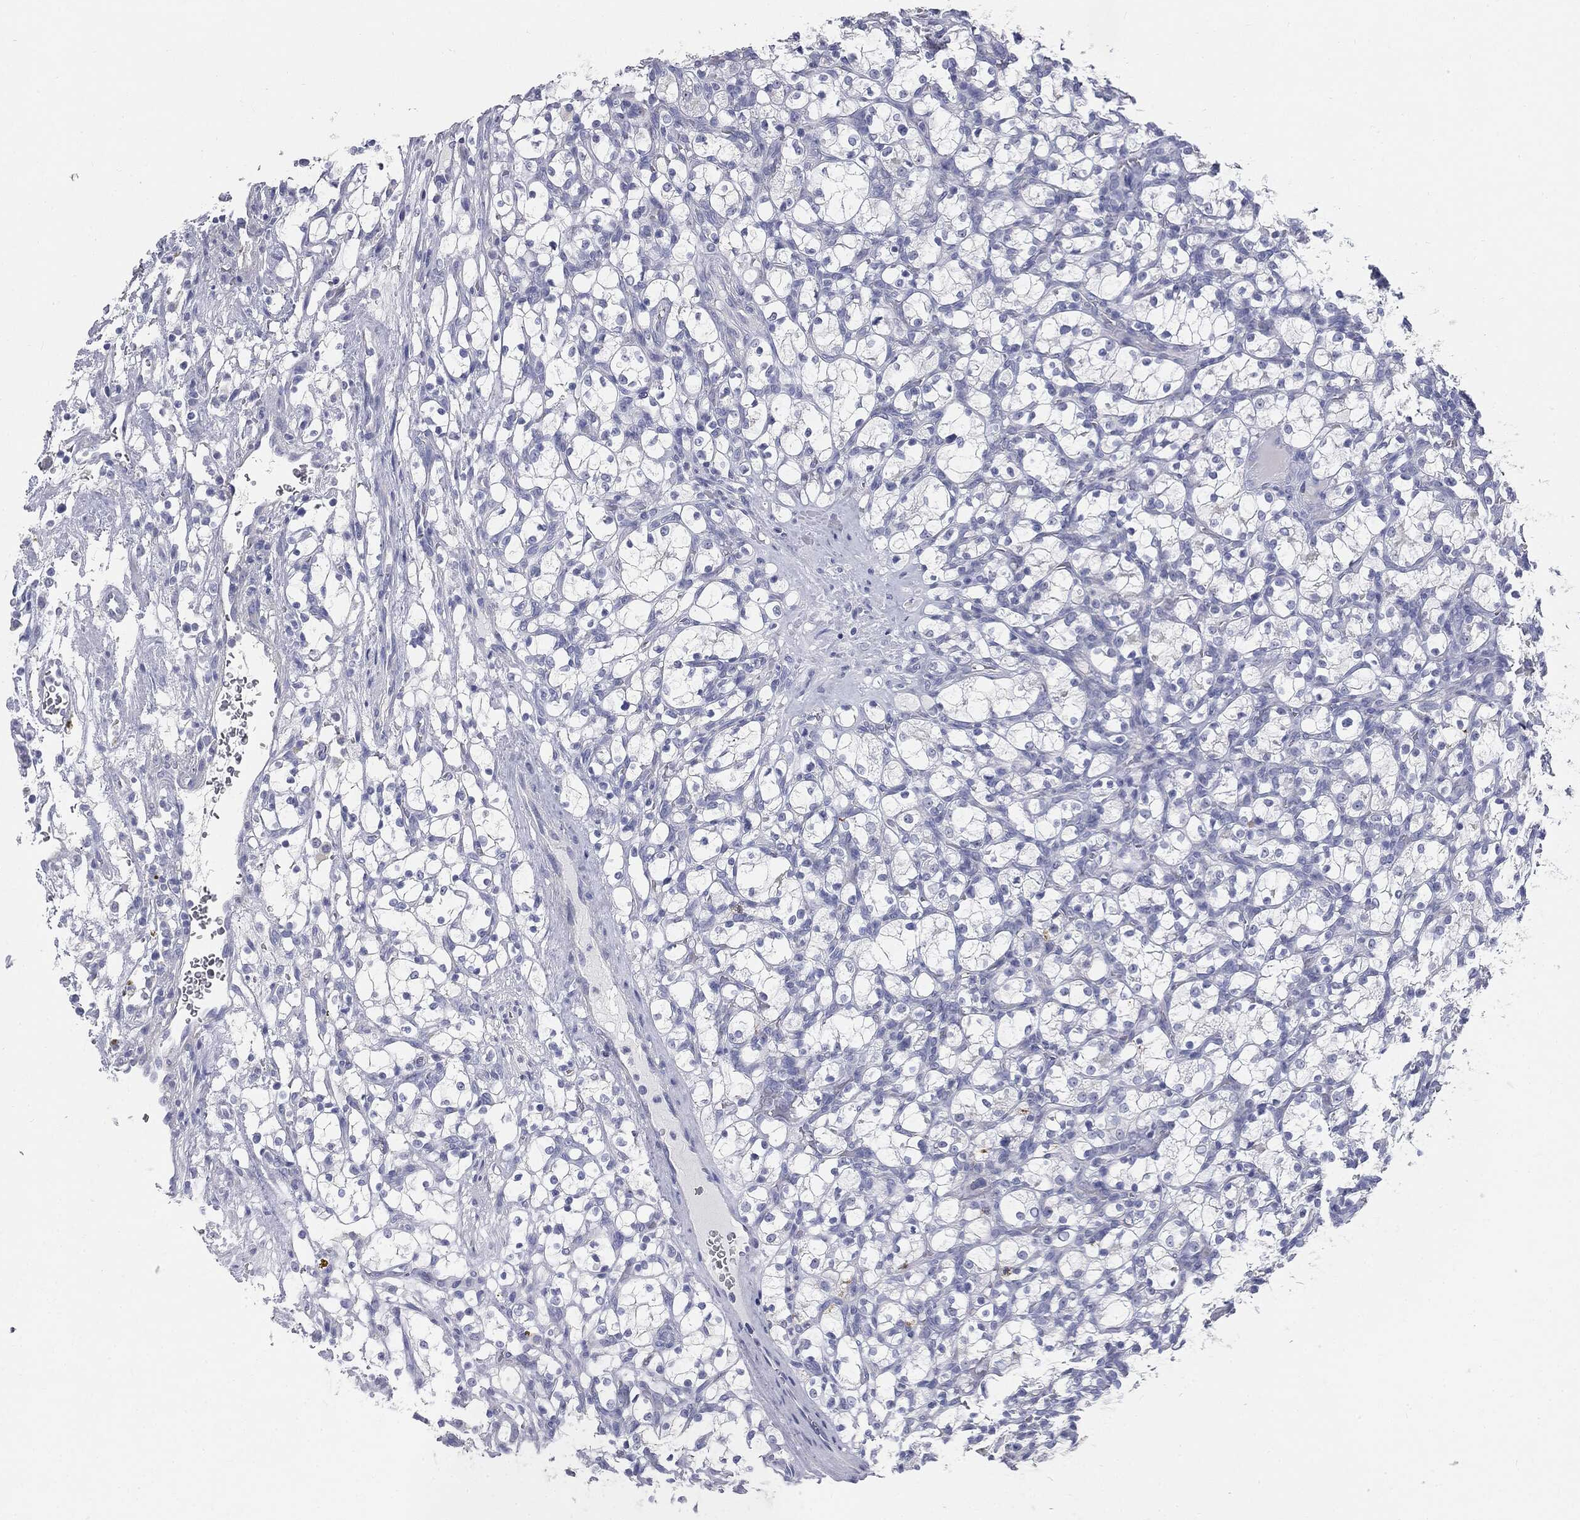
{"staining": {"intensity": "negative", "quantity": "none", "location": "none"}, "tissue": "renal cancer", "cell_type": "Tumor cells", "image_type": "cancer", "snomed": [{"axis": "morphology", "description": "Adenocarcinoma, NOS"}, {"axis": "topography", "description": "Kidney"}], "caption": "Tumor cells show no significant protein positivity in renal adenocarcinoma.", "gene": "CUZD1", "patient": {"sex": "female", "age": 69}}